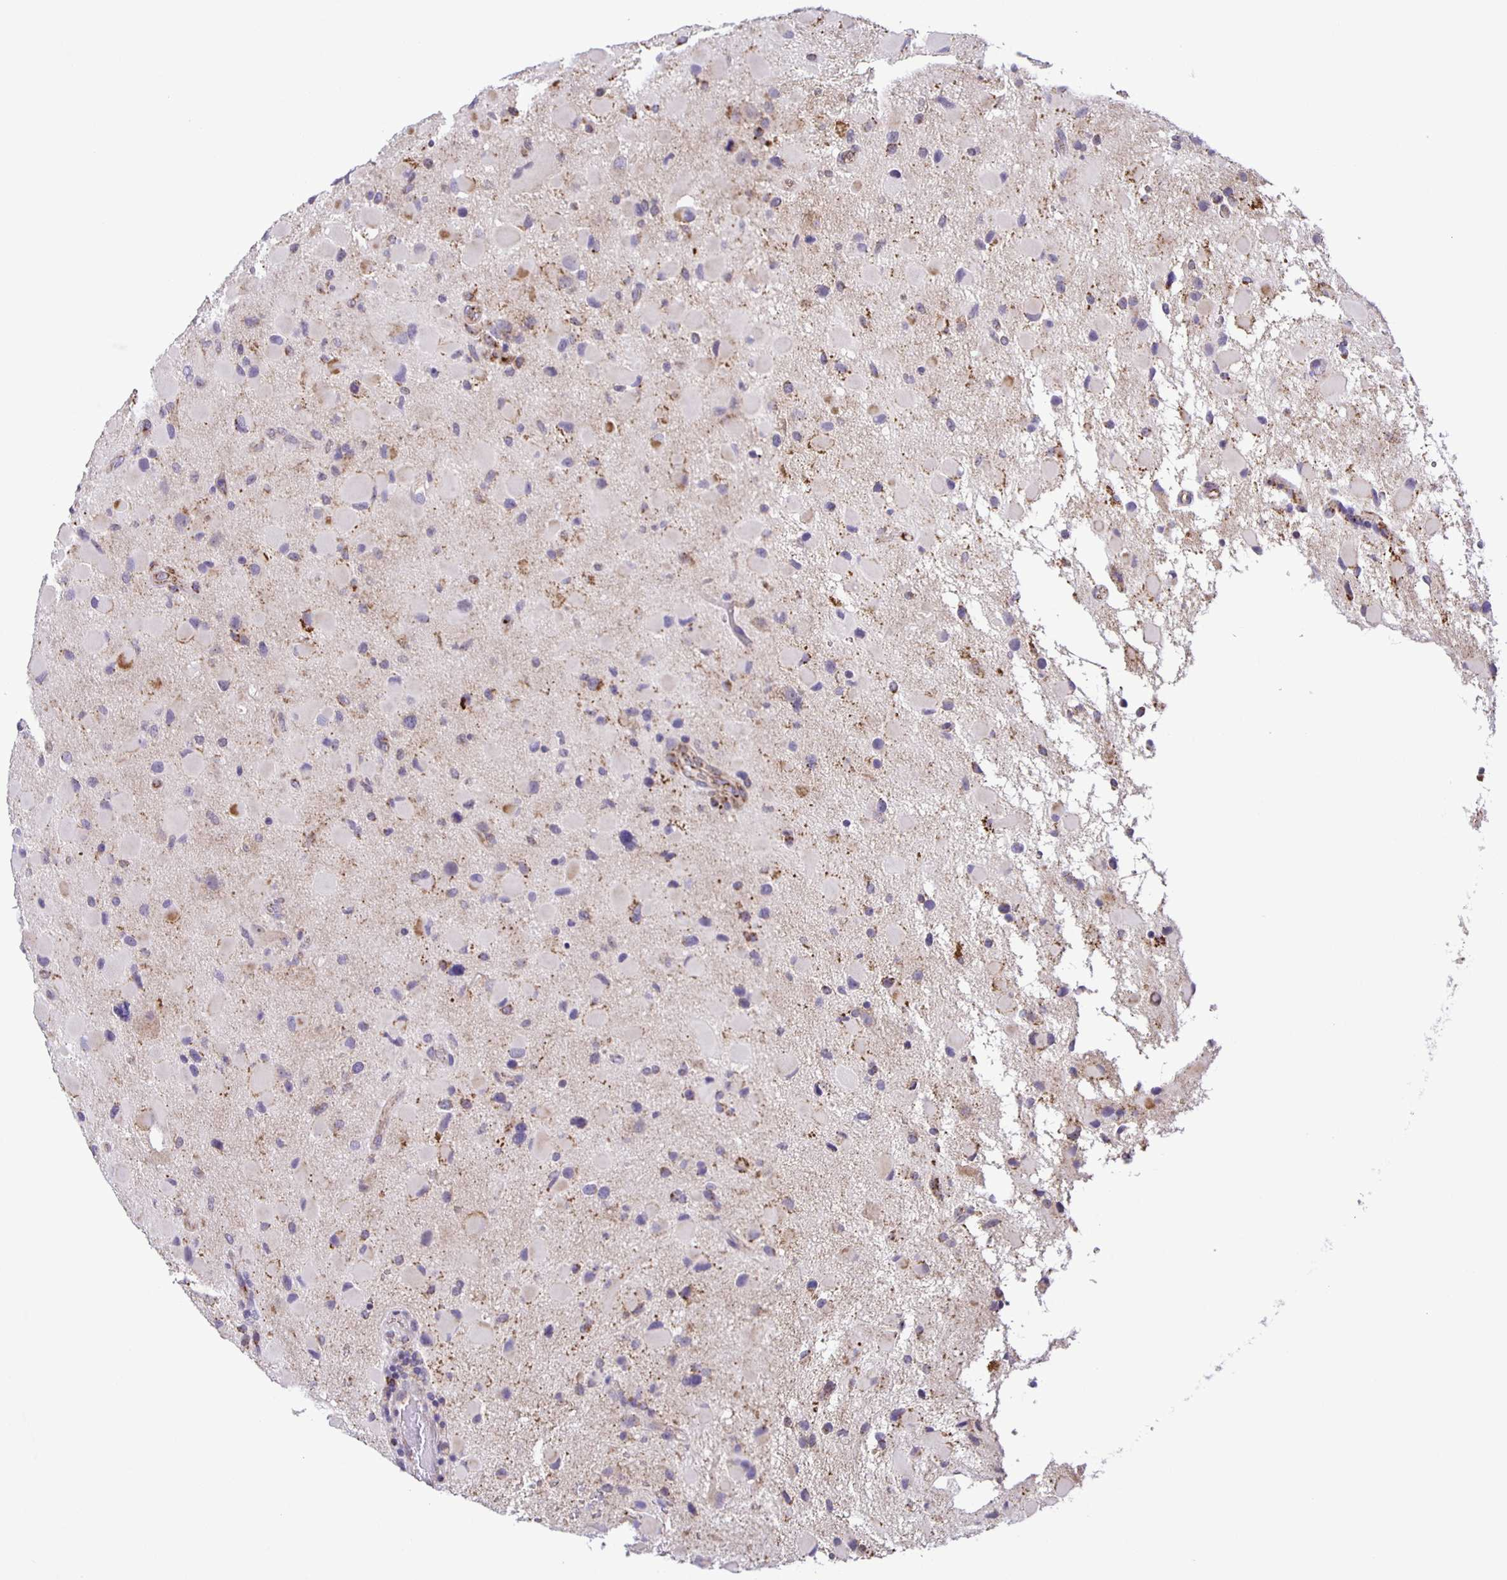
{"staining": {"intensity": "moderate", "quantity": "<25%", "location": "cytoplasmic/membranous"}, "tissue": "glioma", "cell_type": "Tumor cells", "image_type": "cancer", "snomed": [{"axis": "morphology", "description": "Glioma, malignant, Low grade"}, {"axis": "topography", "description": "Brain"}], "caption": "A brown stain labels moderate cytoplasmic/membranous positivity of a protein in human glioma tumor cells.", "gene": "JMJD4", "patient": {"sex": "female", "age": 32}}